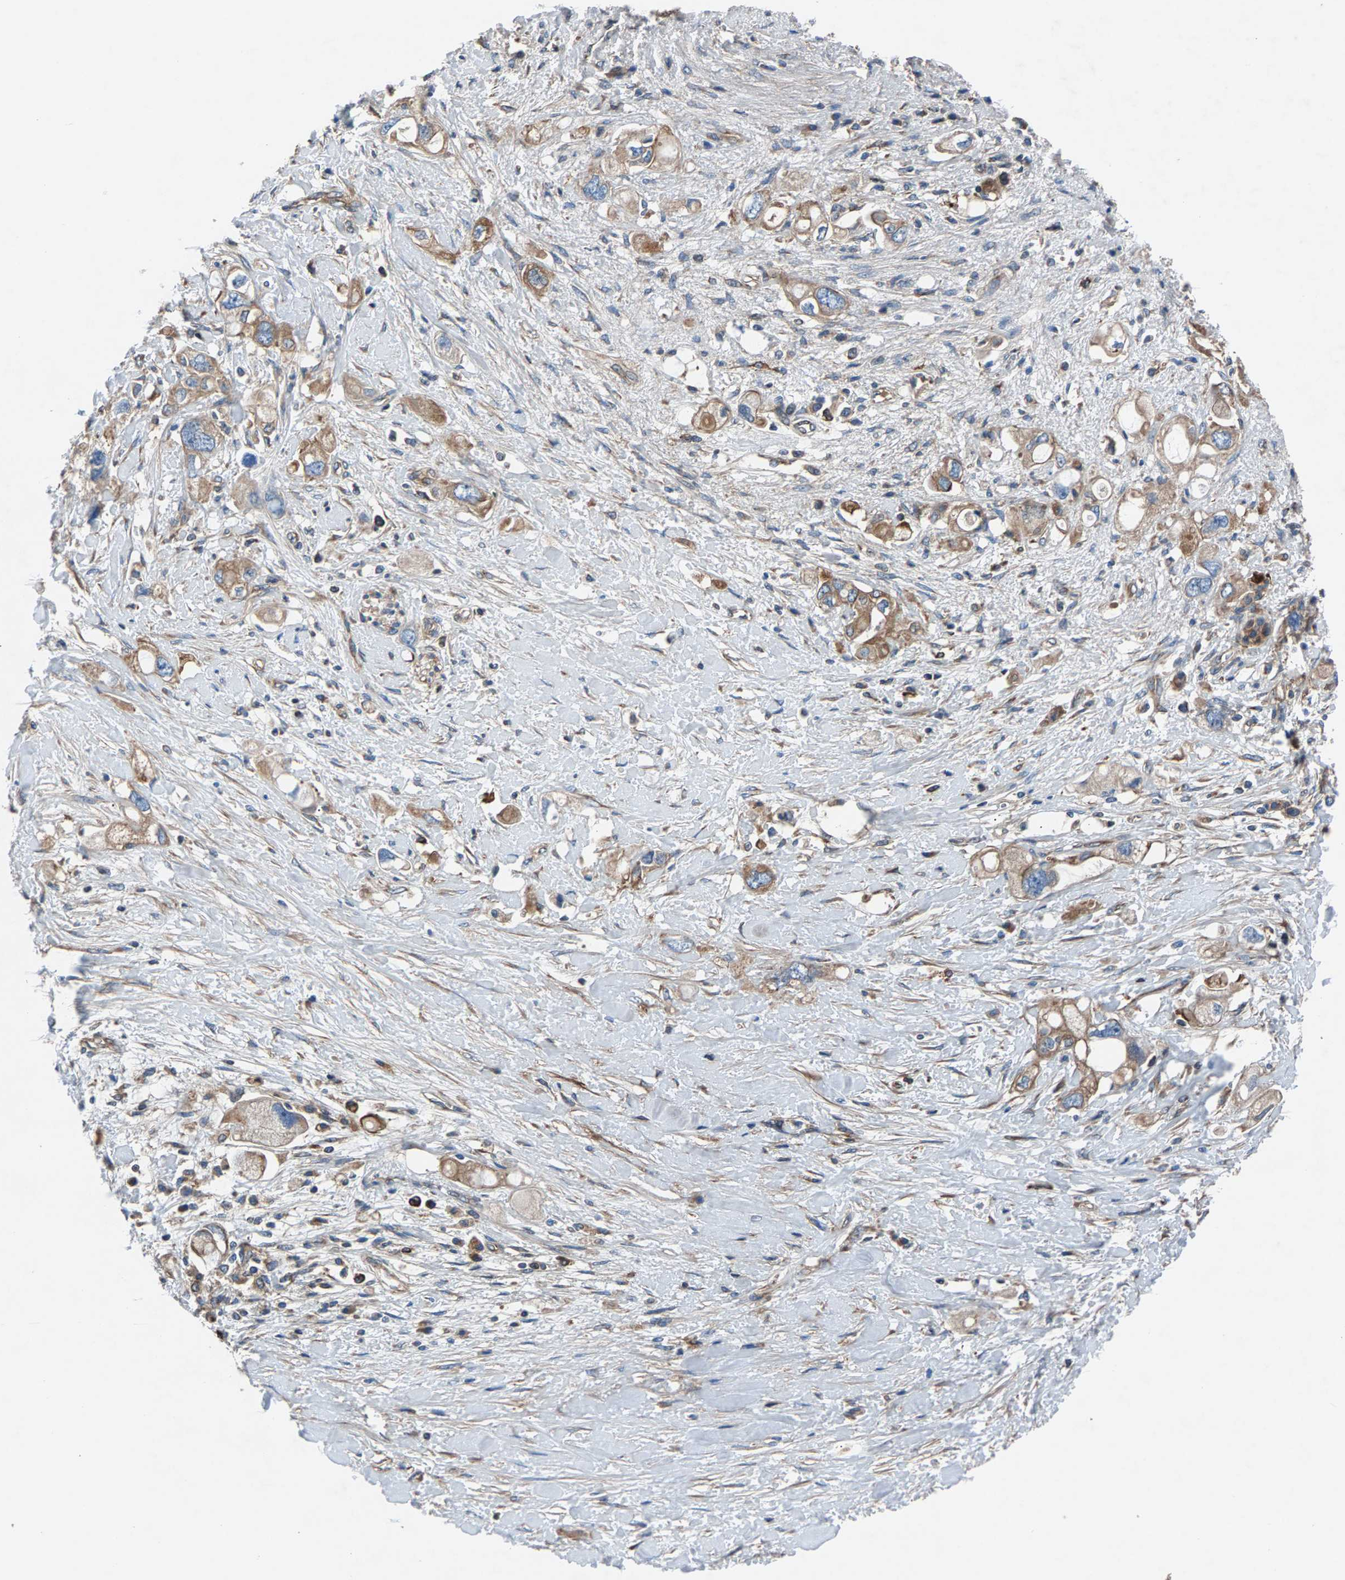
{"staining": {"intensity": "moderate", "quantity": ">75%", "location": "cytoplasmic/membranous"}, "tissue": "pancreatic cancer", "cell_type": "Tumor cells", "image_type": "cancer", "snomed": [{"axis": "morphology", "description": "Adenocarcinoma, NOS"}, {"axis": "topography", "description": "Pancreas"}], "caption": "Pancreatic adenocarcinoma stained for a protein (brown) reveals moderate cytoplasmic/membranous positive positivity in about >75% of tumor cells.", "gene": "LPCAT1", "patient": {"sex": "female", "age": 56}}